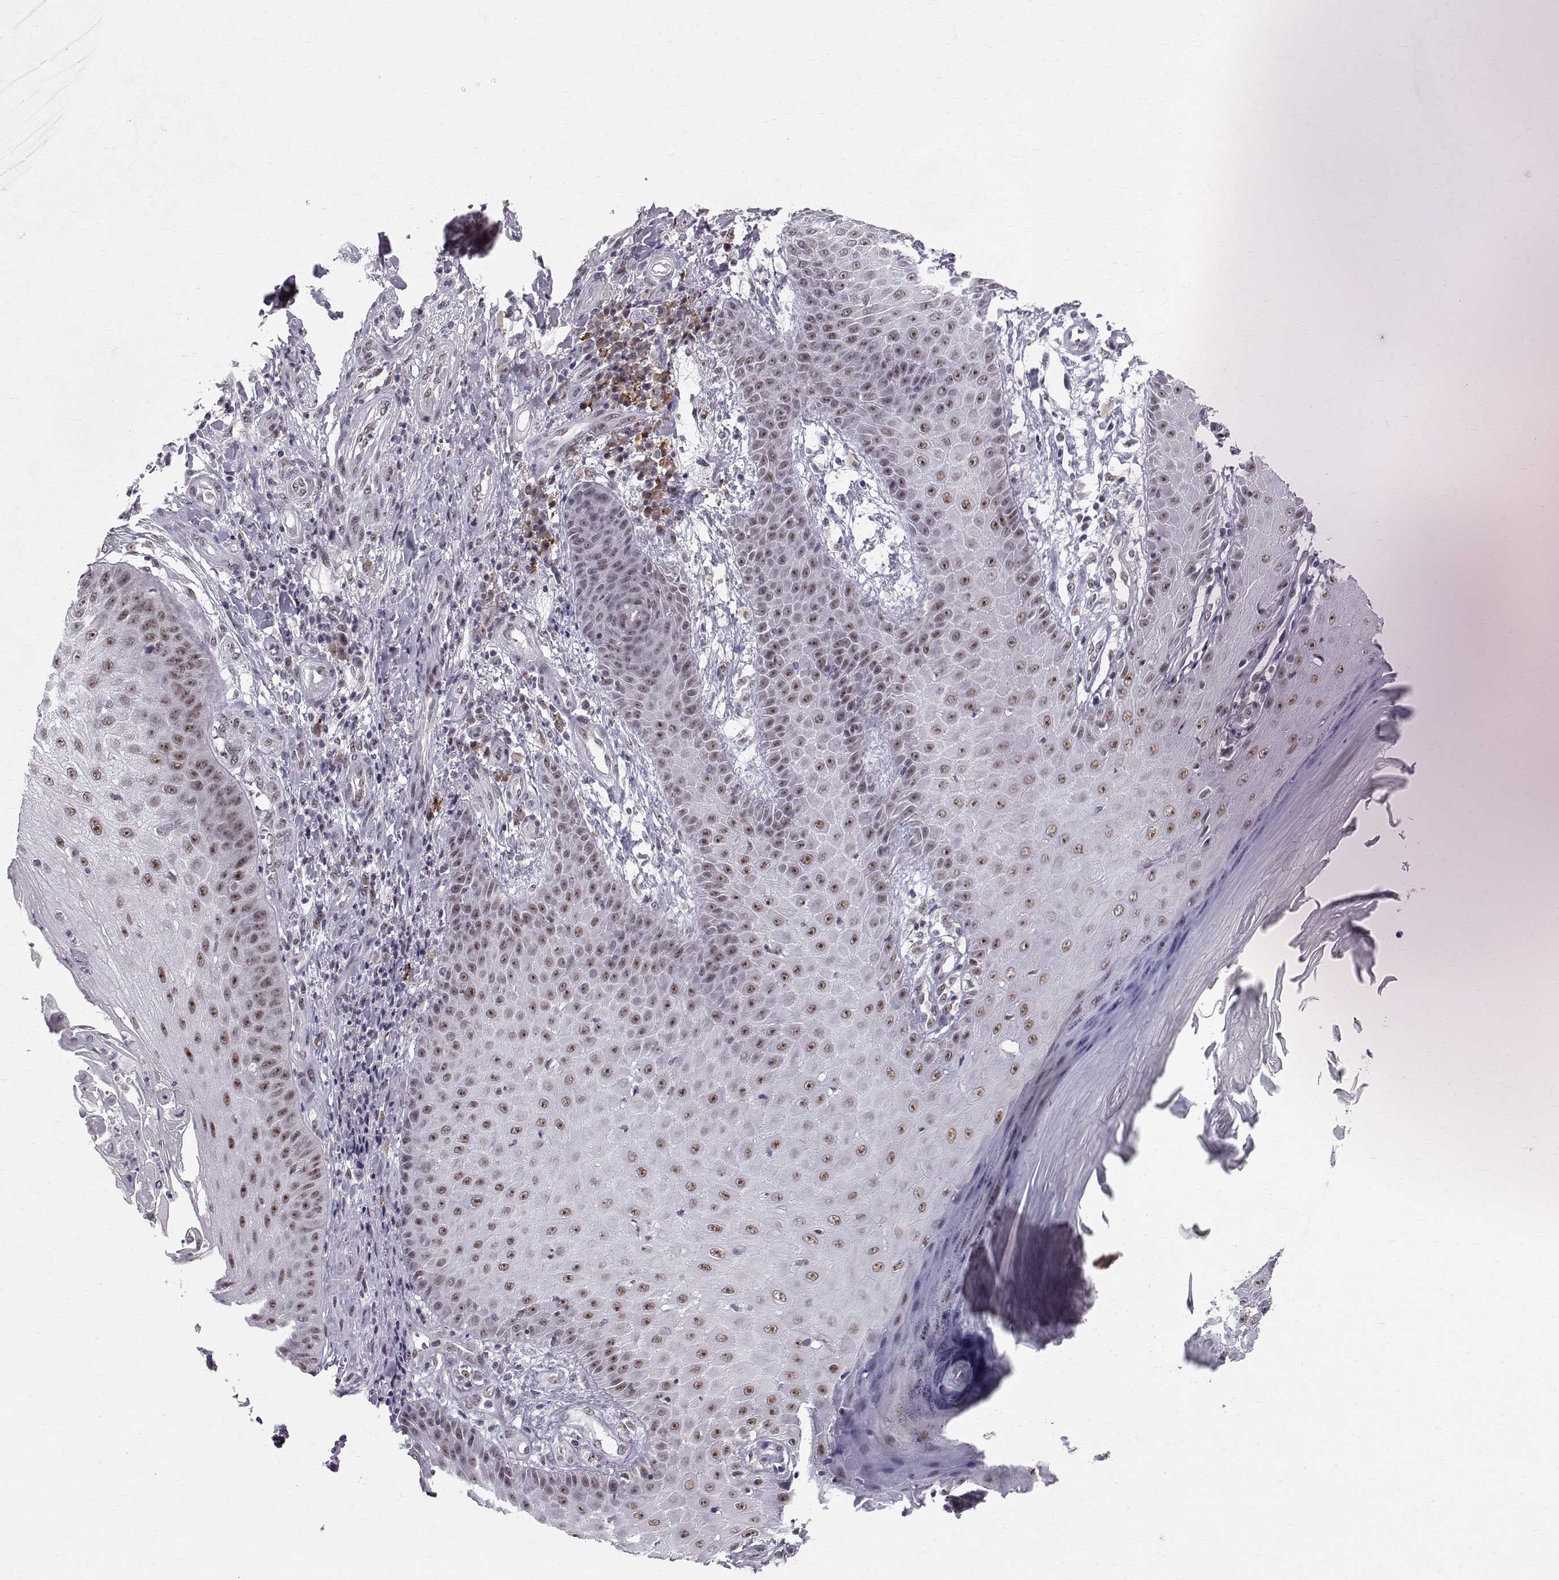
{"staining": {"intensity": "weak", "quantity": "25%-75%", "location": "nuclear"}, "tissue": "skin cancer", "cell_type": "Tumor cells", "image_type": "cancer", "snomed": [{"axis": "morphology", "description": "Squamous cell carcinoma, NOS"}, {"axis": "topography", "description": "Skin"}], "caption": "A brown stain labels weak nuclear staining of a protein in skin cancer (squamous cell carcinoma) tumor cells.", "gene": "RPP38", "patient": {"sex": "male", "age": 70}}